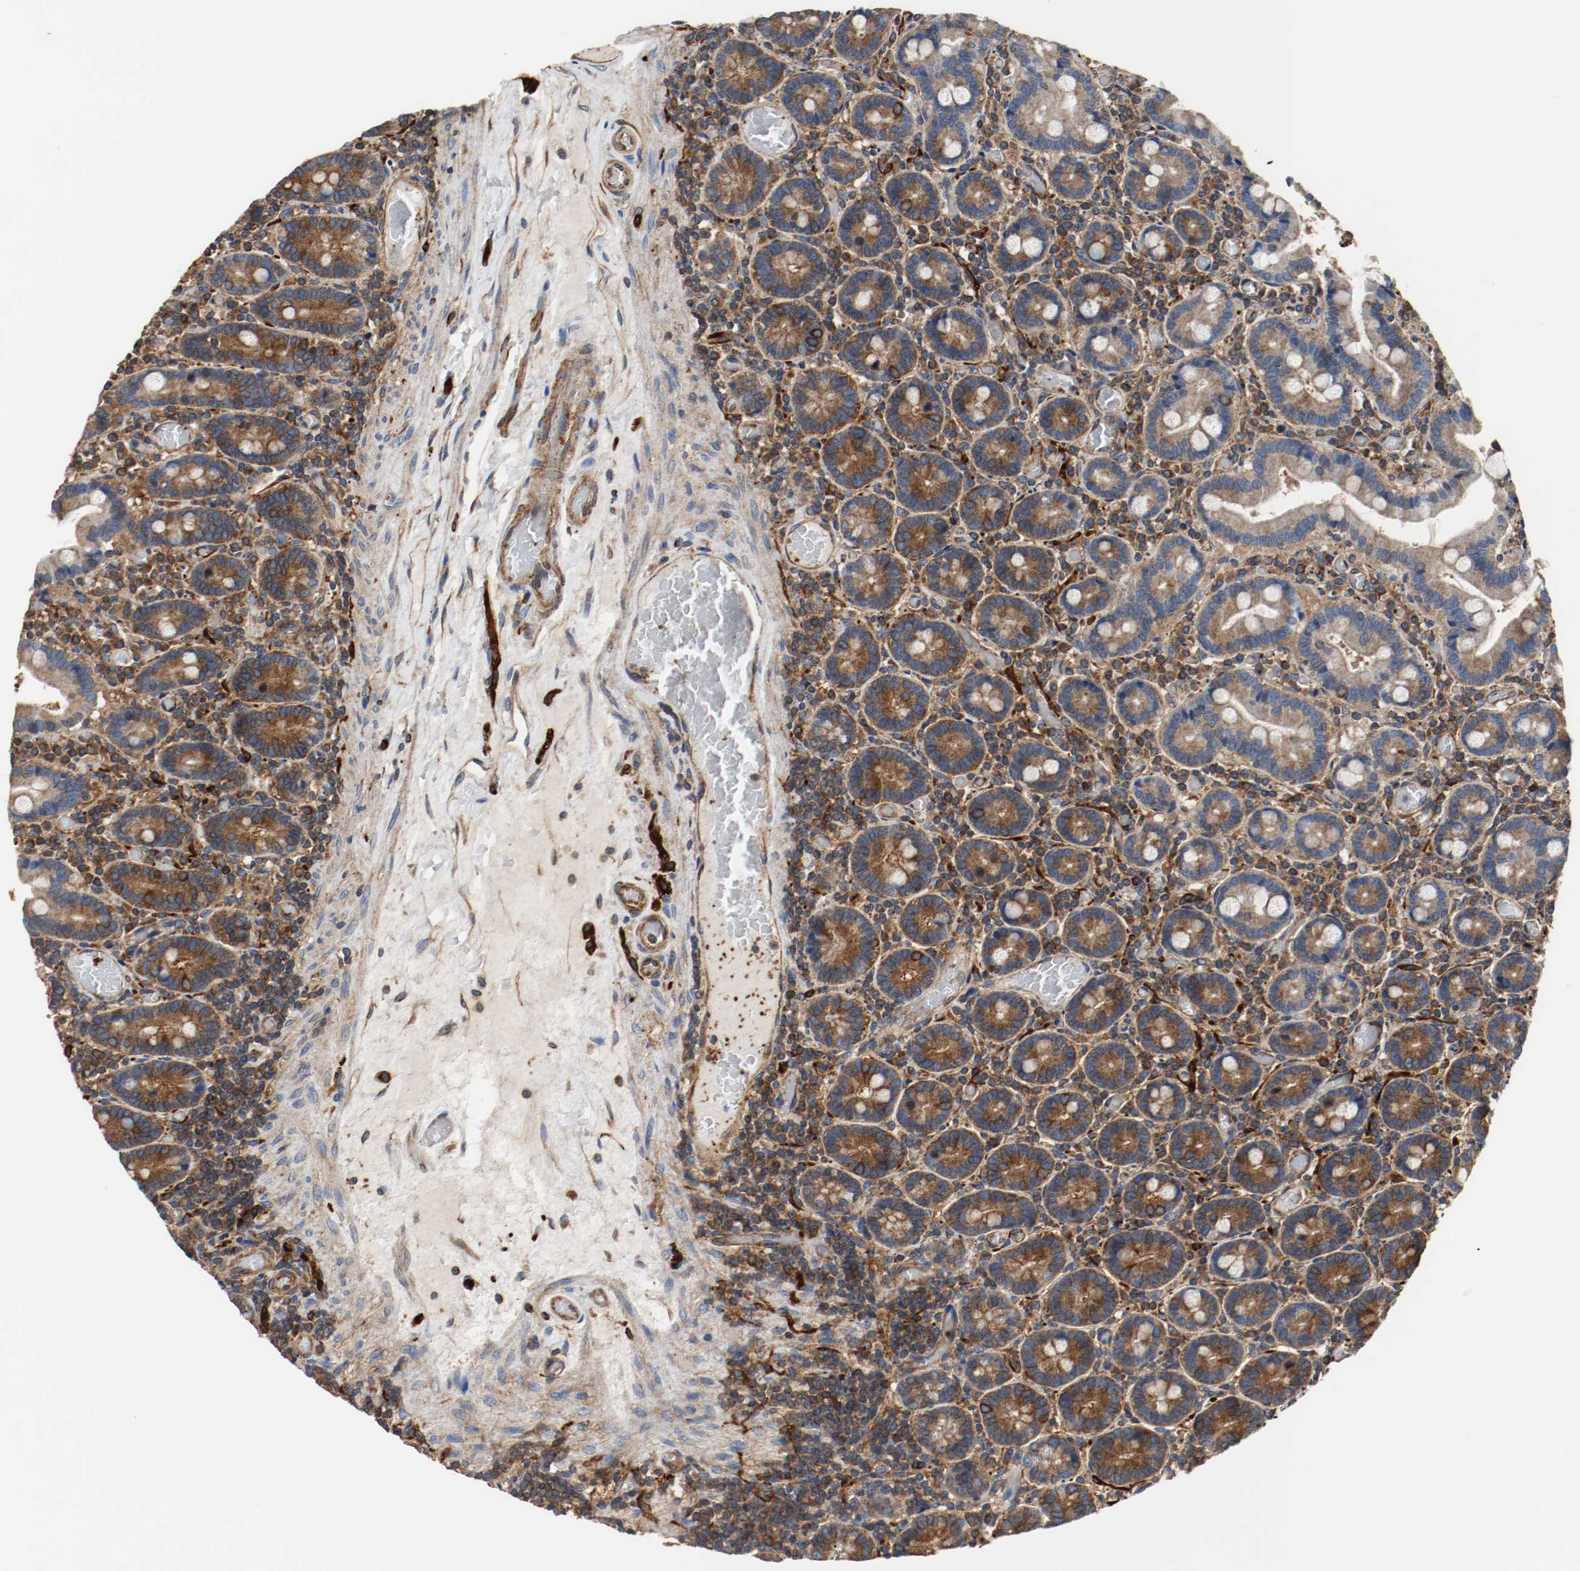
{"staining": {"intensity": "strong", "quantity": ">75%", "location": "cytoplasmic/membranous"}, "tissue": "duodenum", "cell_type": "Glandular cells", "image_type": "normal", "snomed": [{"axis": "morphology", "description": "Normal tissue, NOS"}, {"axis": "topography", "description": "Duodenum"}], "caption": "This is a photomicrograph of IHC staining of normal duodenum, which shows strong positivity in the cytoplasmic/membranous of glandular cells.", "gene": "TUBA3D", "patient": {"sex": "female", "age": 53}}